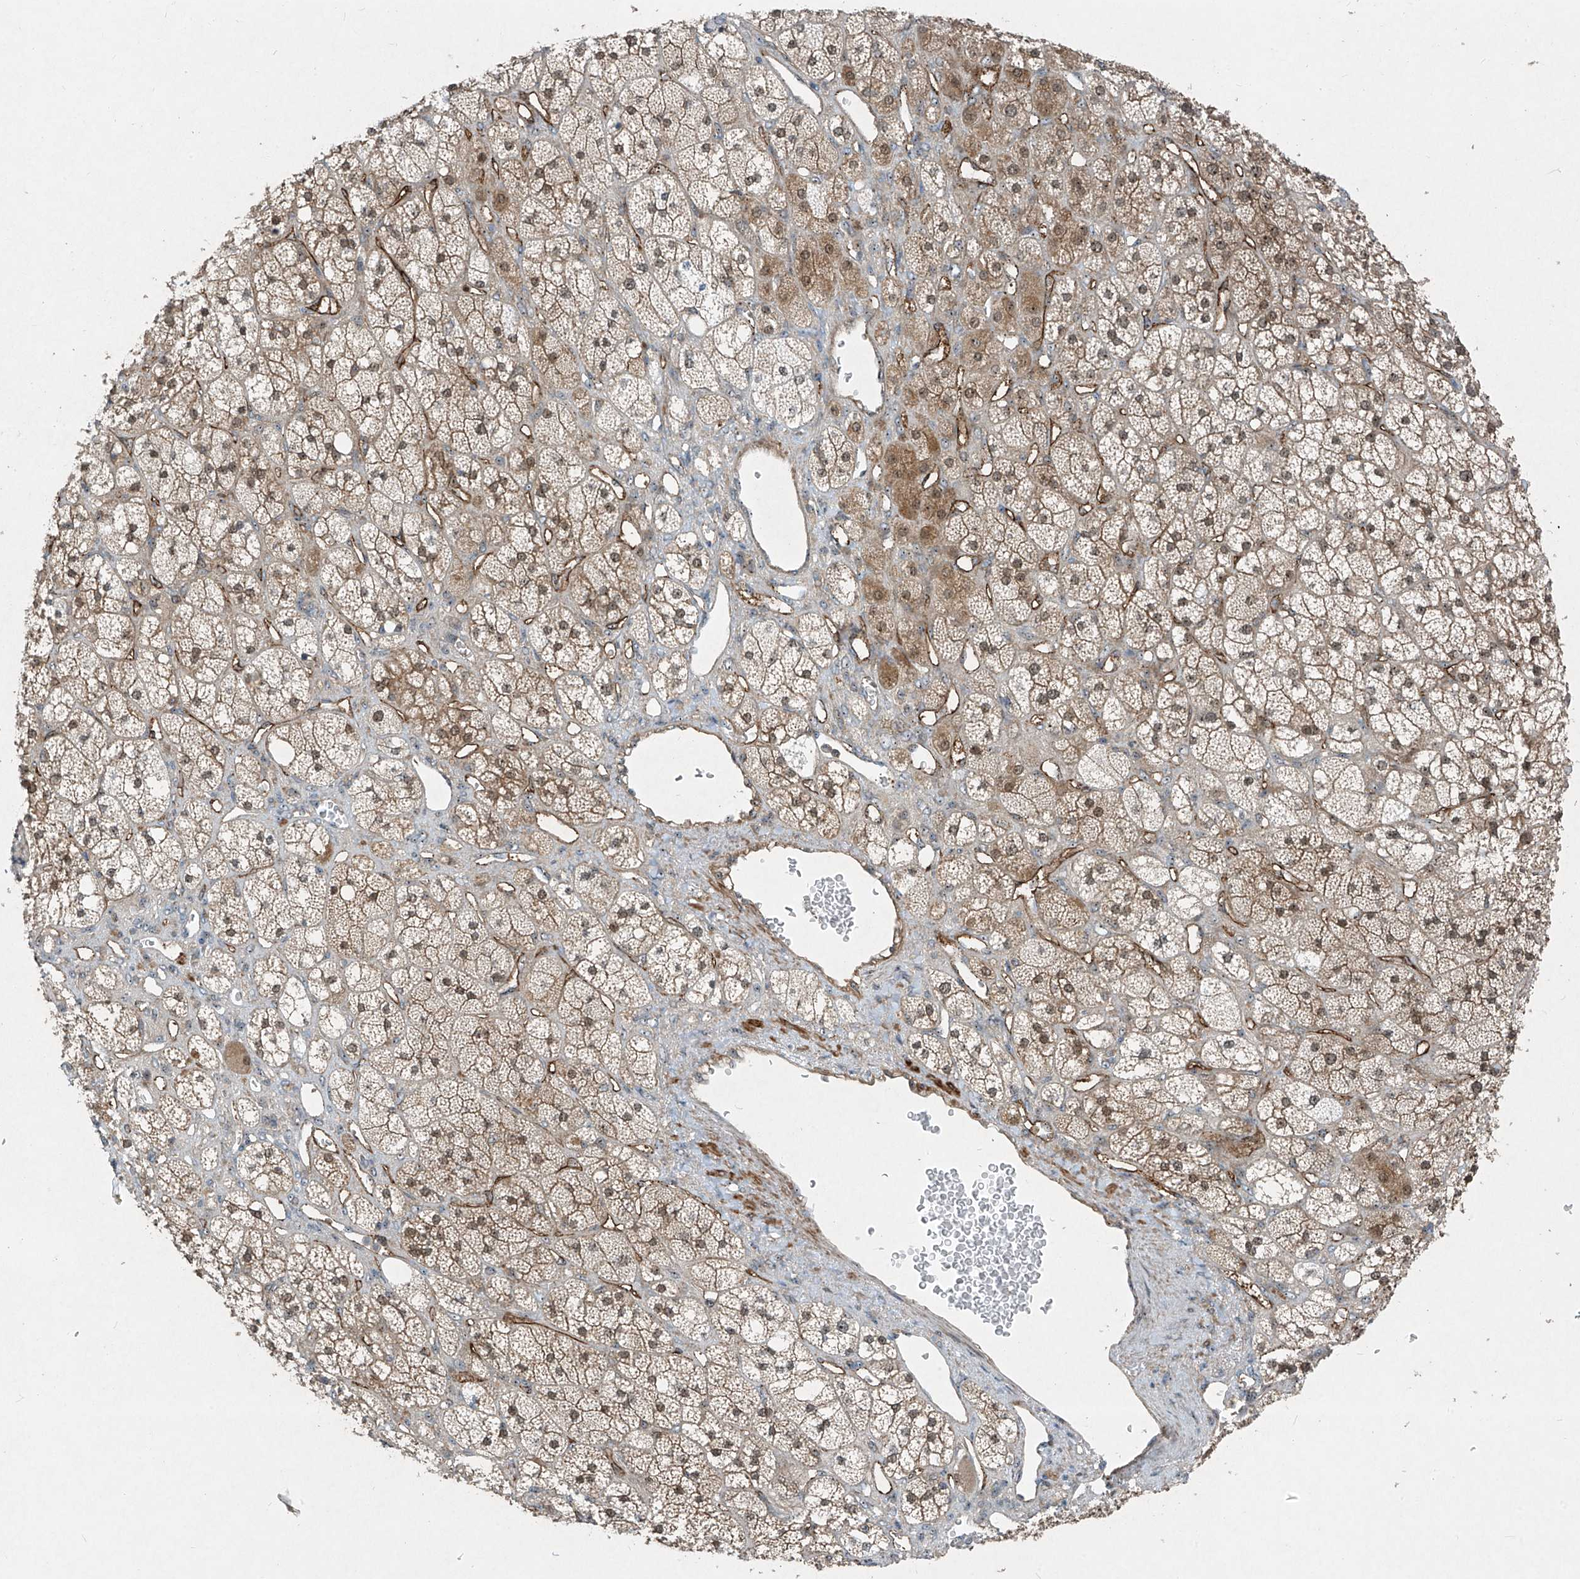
{"staining": {"intensity": "moderate", "quantity": "25%-75%", "location": "cytoplasmic/membranous,nuclear"}, "tissue": "adrenal gland", "cell_type": "Glandular cells", "image_type": "normal", "snomed": [{"axis": "morphology", "description": "Normal tissue, NOS"}, {"axis": "topography", "description": "Adrenal gland"}], "caption": "A medium amount of moderate cytoplasmic/membranous,nuclear expression is appreciated in approximately 25%-75% of glandular cells in unremarkable adrenal gland.", "gene": "PPCS", "patient": {"sex": "male", "age": 61}}